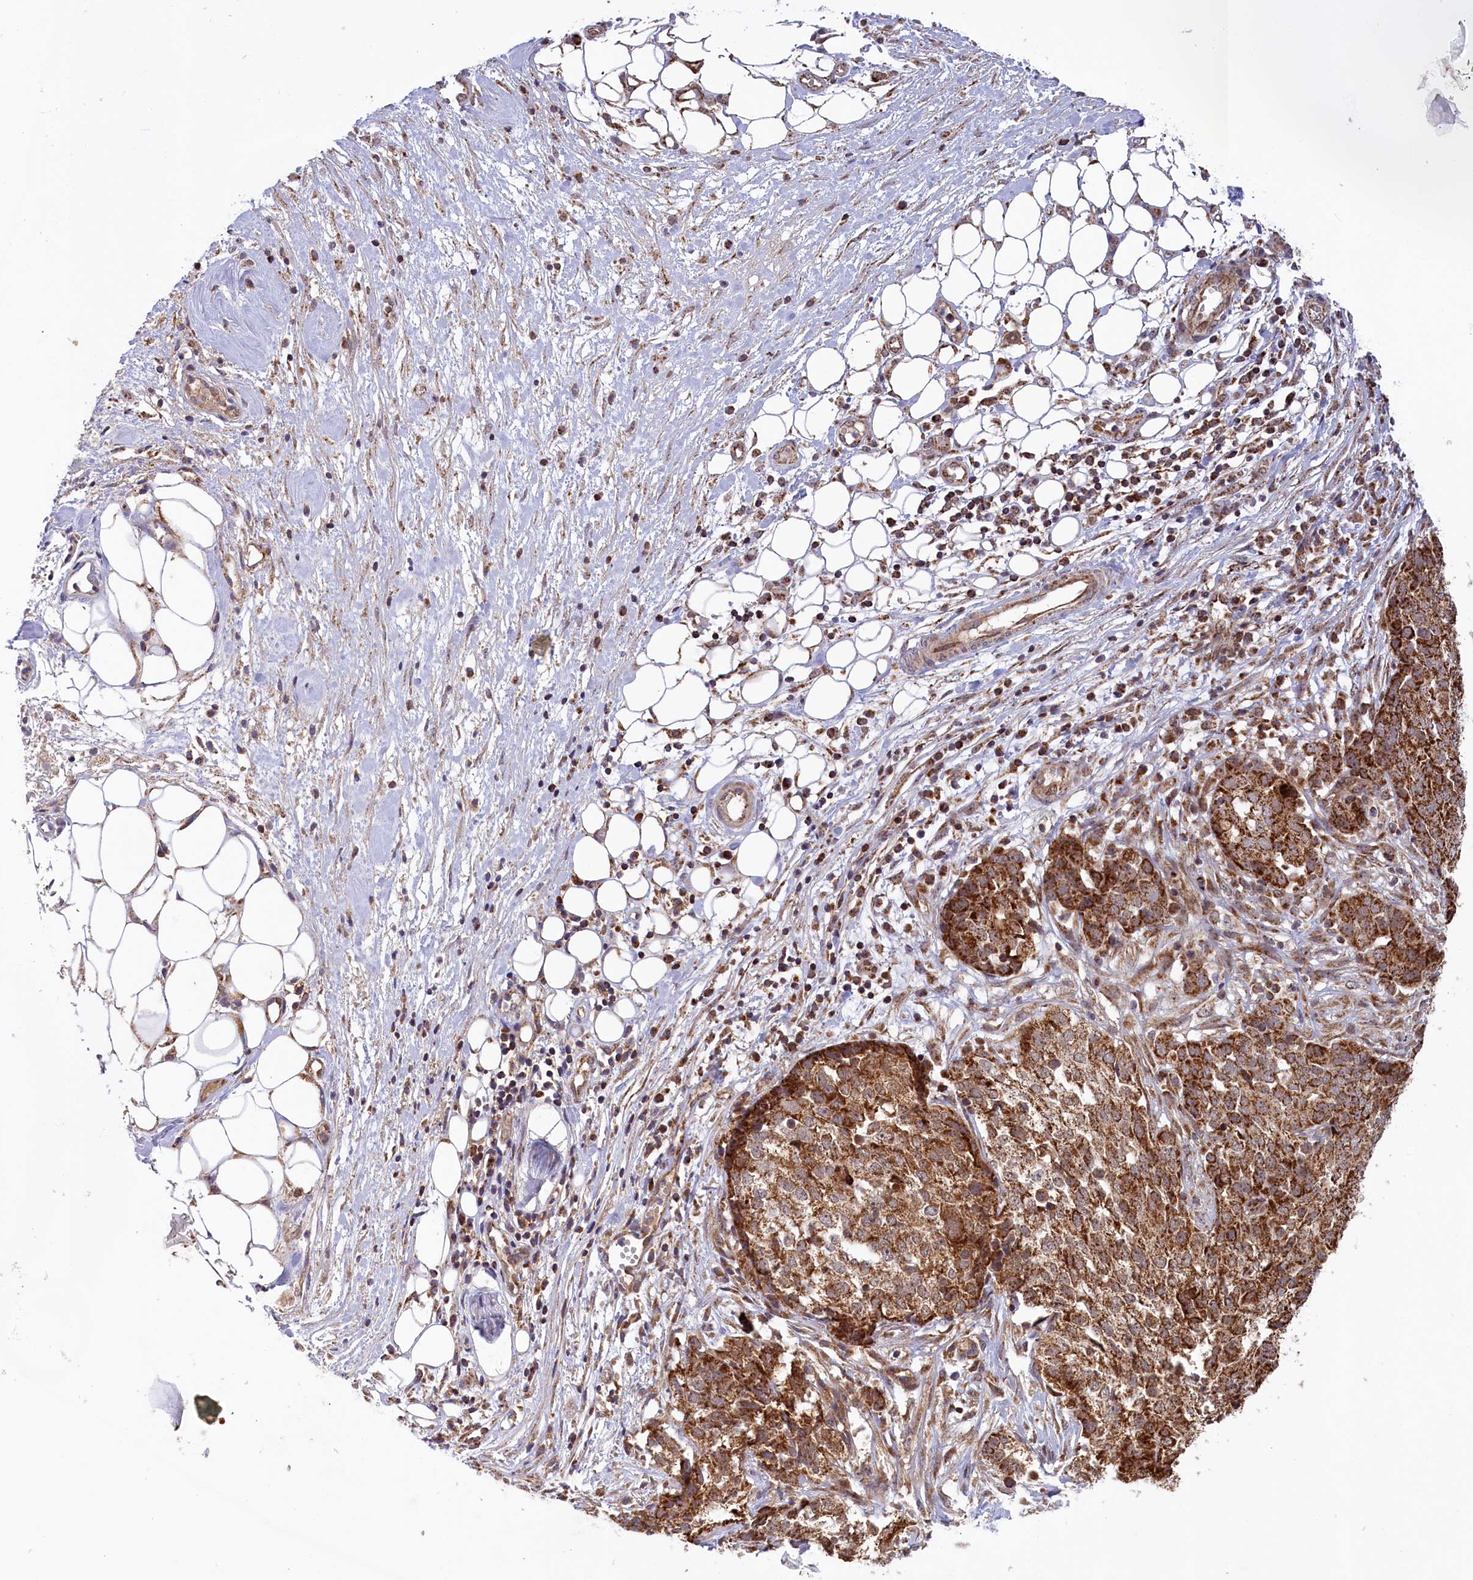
{"staining": {"intensity": "strong", "quantity": ">75%", "location": "cytoplasmic/membranous"}, "tissue": "ovarian cancer", "cell_type": "Tumor cells", "image_type": "cancer", "snomed": [{"axis": "morphology", "description": "Cystadenocarcinoma, serous, NOS"}, {"axis": "topography", "description": "Soft tissue"}, {"axis": "topography", "description": "Ovary"}], "caption": "Ovarian cancer (serous cystadenocarcinoma) was stained to show a protein in brown. There is high levels of strong cytoplasmic/membranous expression in approximately >75% of tumor cells.", "gene": "DUS3L", "patient": {"sex": "female", "age": 57}}